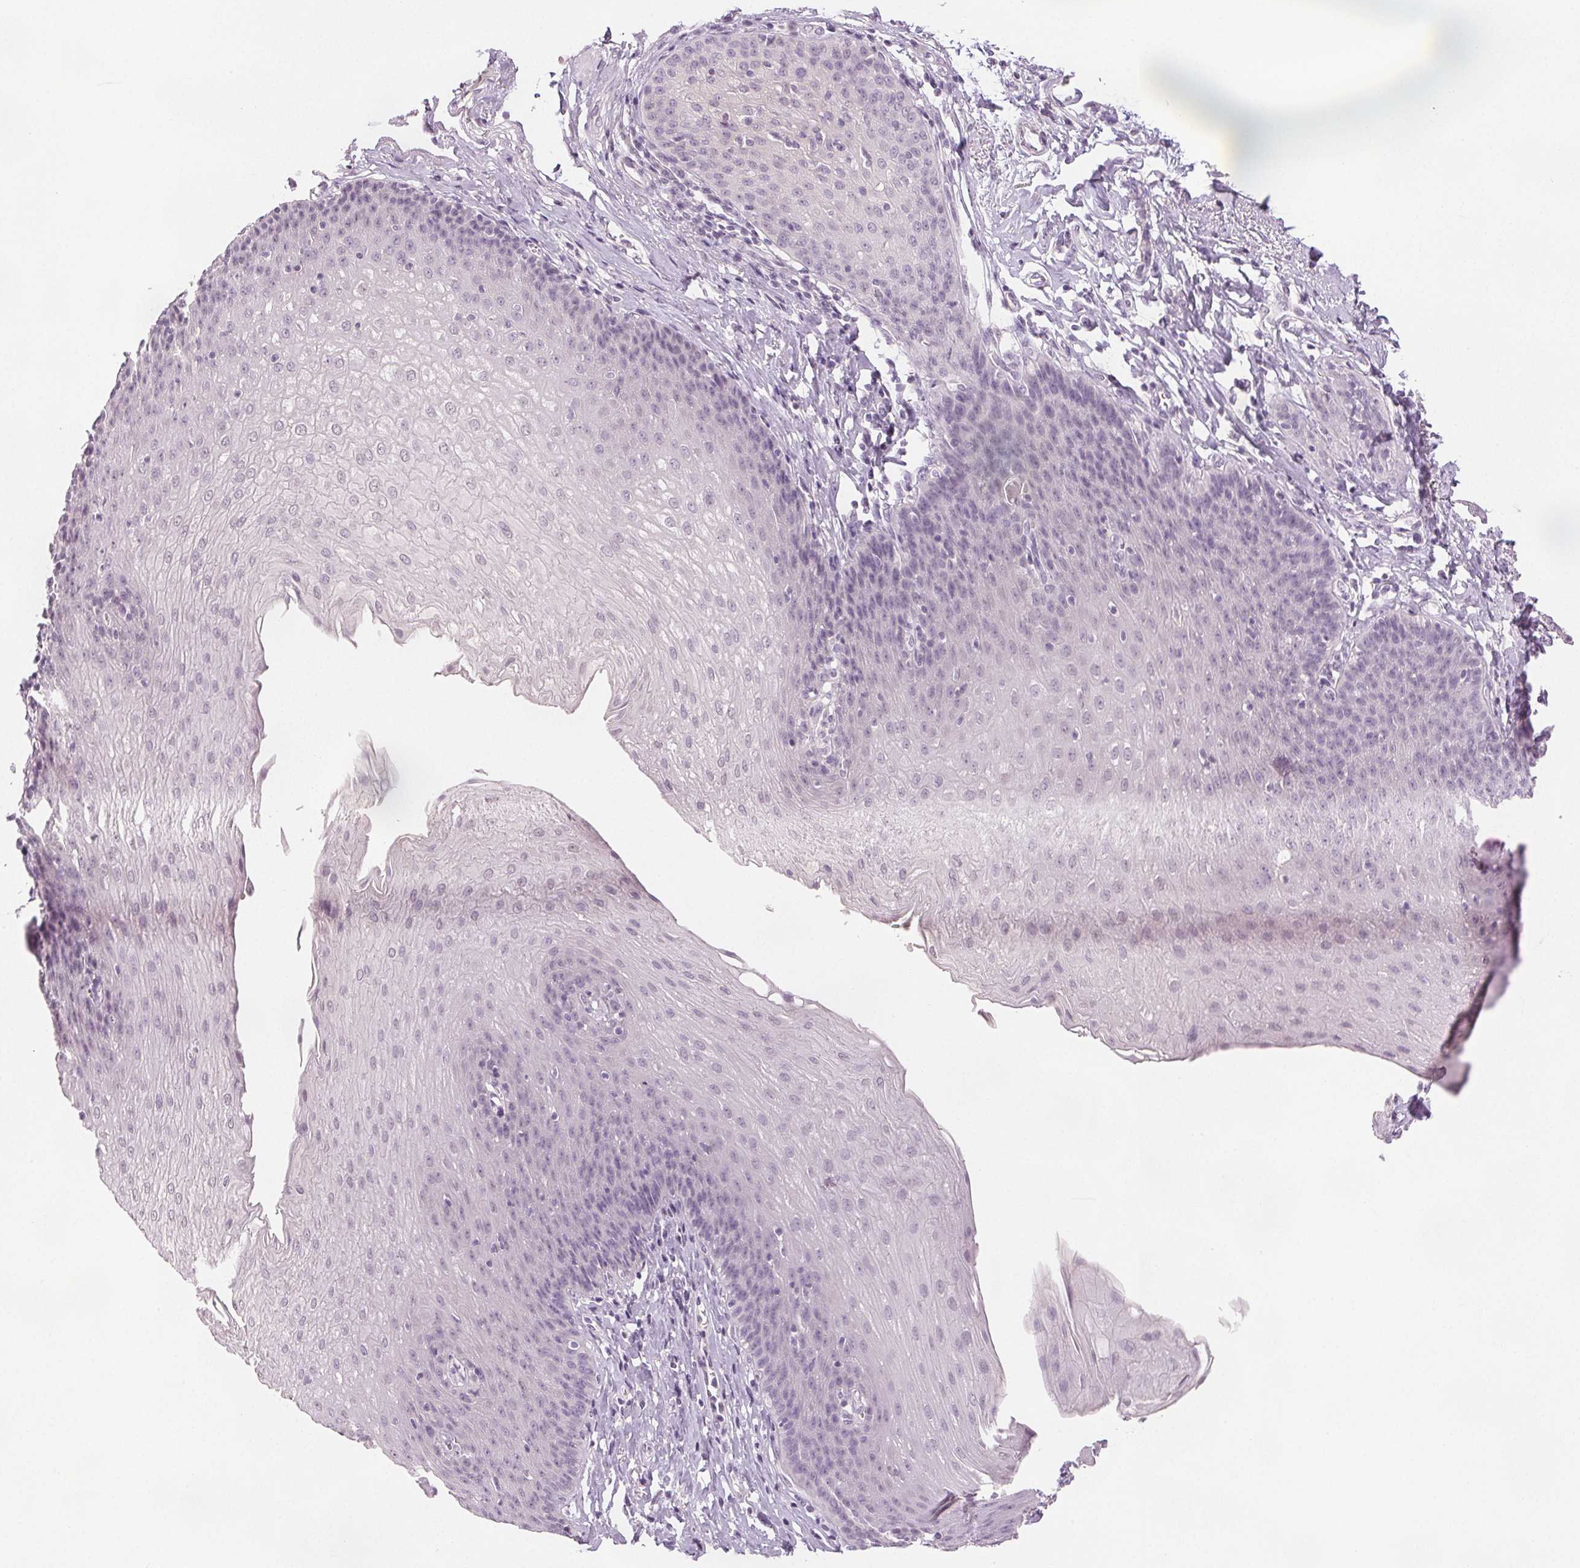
{"staining": {"intensity": "negative", "quantity": "none", "location": "none"}, "tissue": "esophagus", "cell_type": "Squamous epithelial cells", "image_type": "normal", "snomed": [{"axis": "morphology", "description": "Normal tissue, NOS"}, {"axis": "topography", "description": "Esophagus"}], "caption": "High magnification brightfield microscopy of normal esophagus stained with DAB (brown) and counterstained with hematoxylin (blue): squamous epithelial cells show no significant staining.", "gene": "SCGN", "patient": {"sex": "female", "age": 81}}